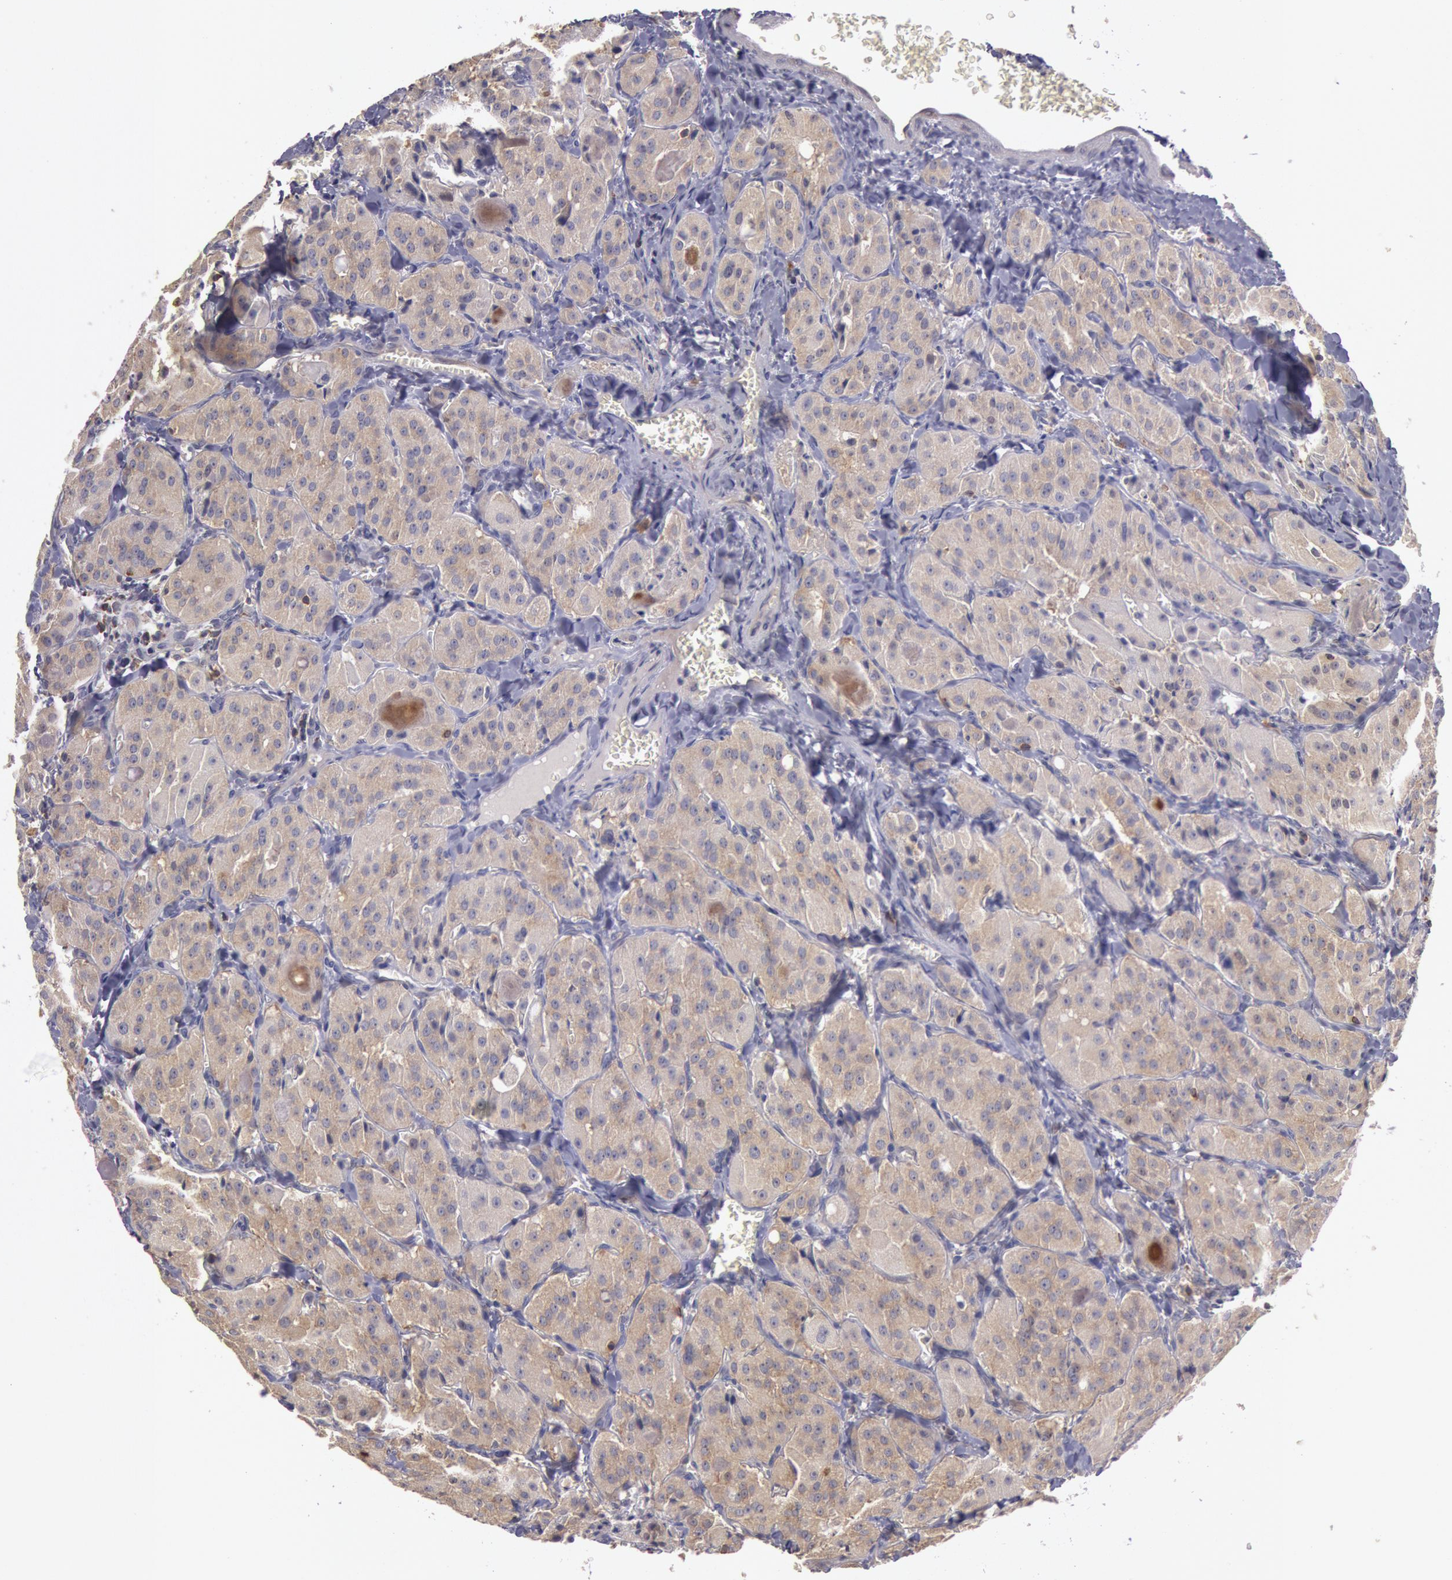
{"staining": {"intensity": "weak", "quantity": ">75%", "location": "cytoplasmic/membranous"}, "tissue": "thyroid cancer", "cell_type": "Tumor cells", "image_type": "cancer", "snomed": [{"axis": "morphology", "description": "Carcinoma, NOS"}, {"axis": "topography", "description": "Thyroid gland"}], "caption": "Weak cytoplasmic/membranous positivity is appreciated in approximately >75% of tumor cells in thyroid cancer.", "gene": "NMT2", "patient": {"sex": "male", "age": 76}}